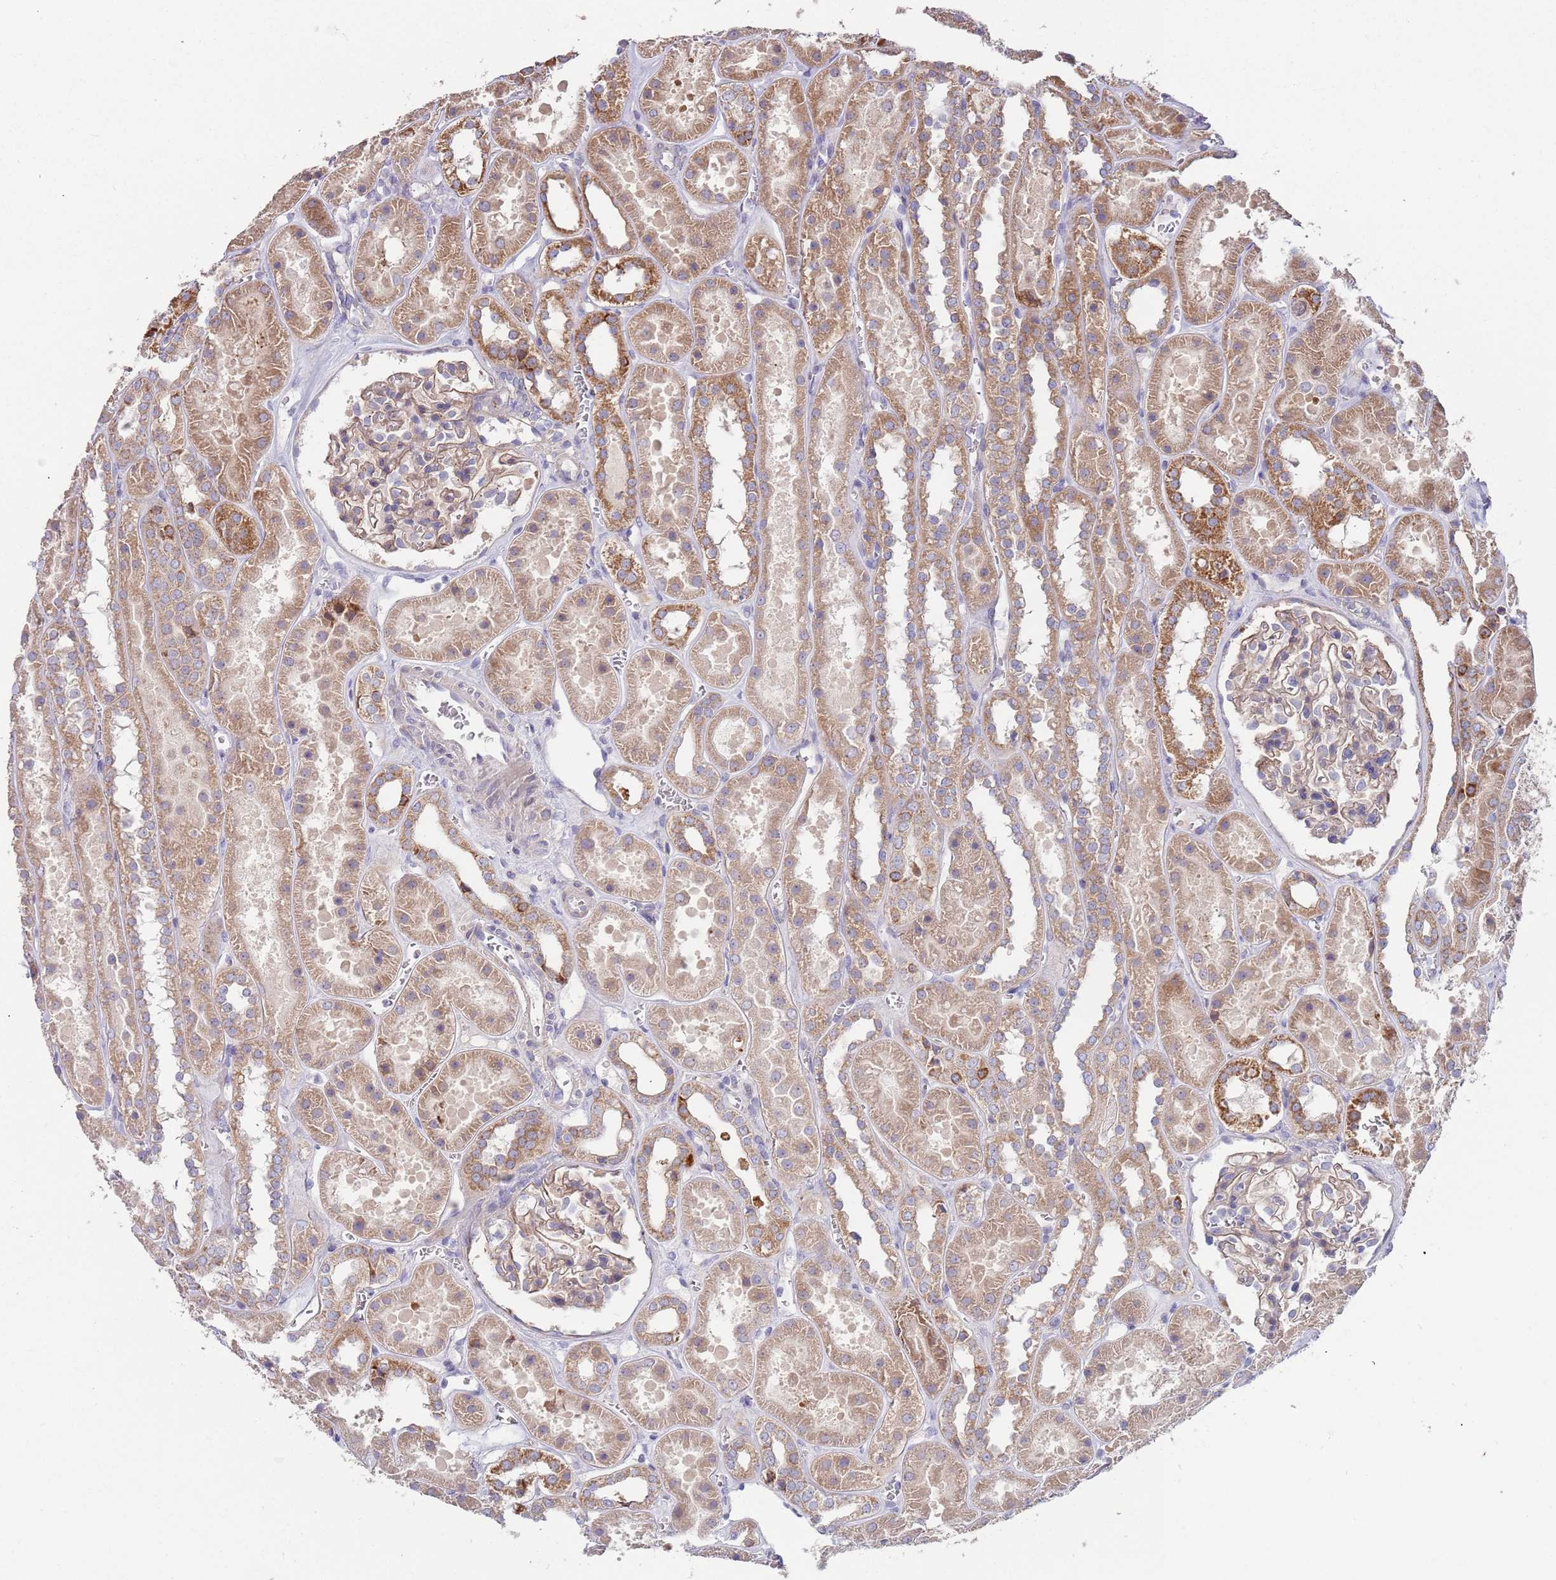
{"staining": {"intensity": "weak", "quantity": "<25%", "location": "cytoplasmic/membranous"}, "tissue": "kidney", "cell_type": "Cells in glomeruli", "image_type": "normal", "snomed": [{"axis": "morphology", "description": "Normal tissue, NOS"}, {"axis": "topography", "description": "Kidney"}], "caption": "Immunohistochemistry (IHC) micrograph of benign human kidney stained for a protein (brown), which exhibits no staining in cells in glomeruli.", "gene": "ABCC10", "patient": {"sex": "female", "age": 41}}